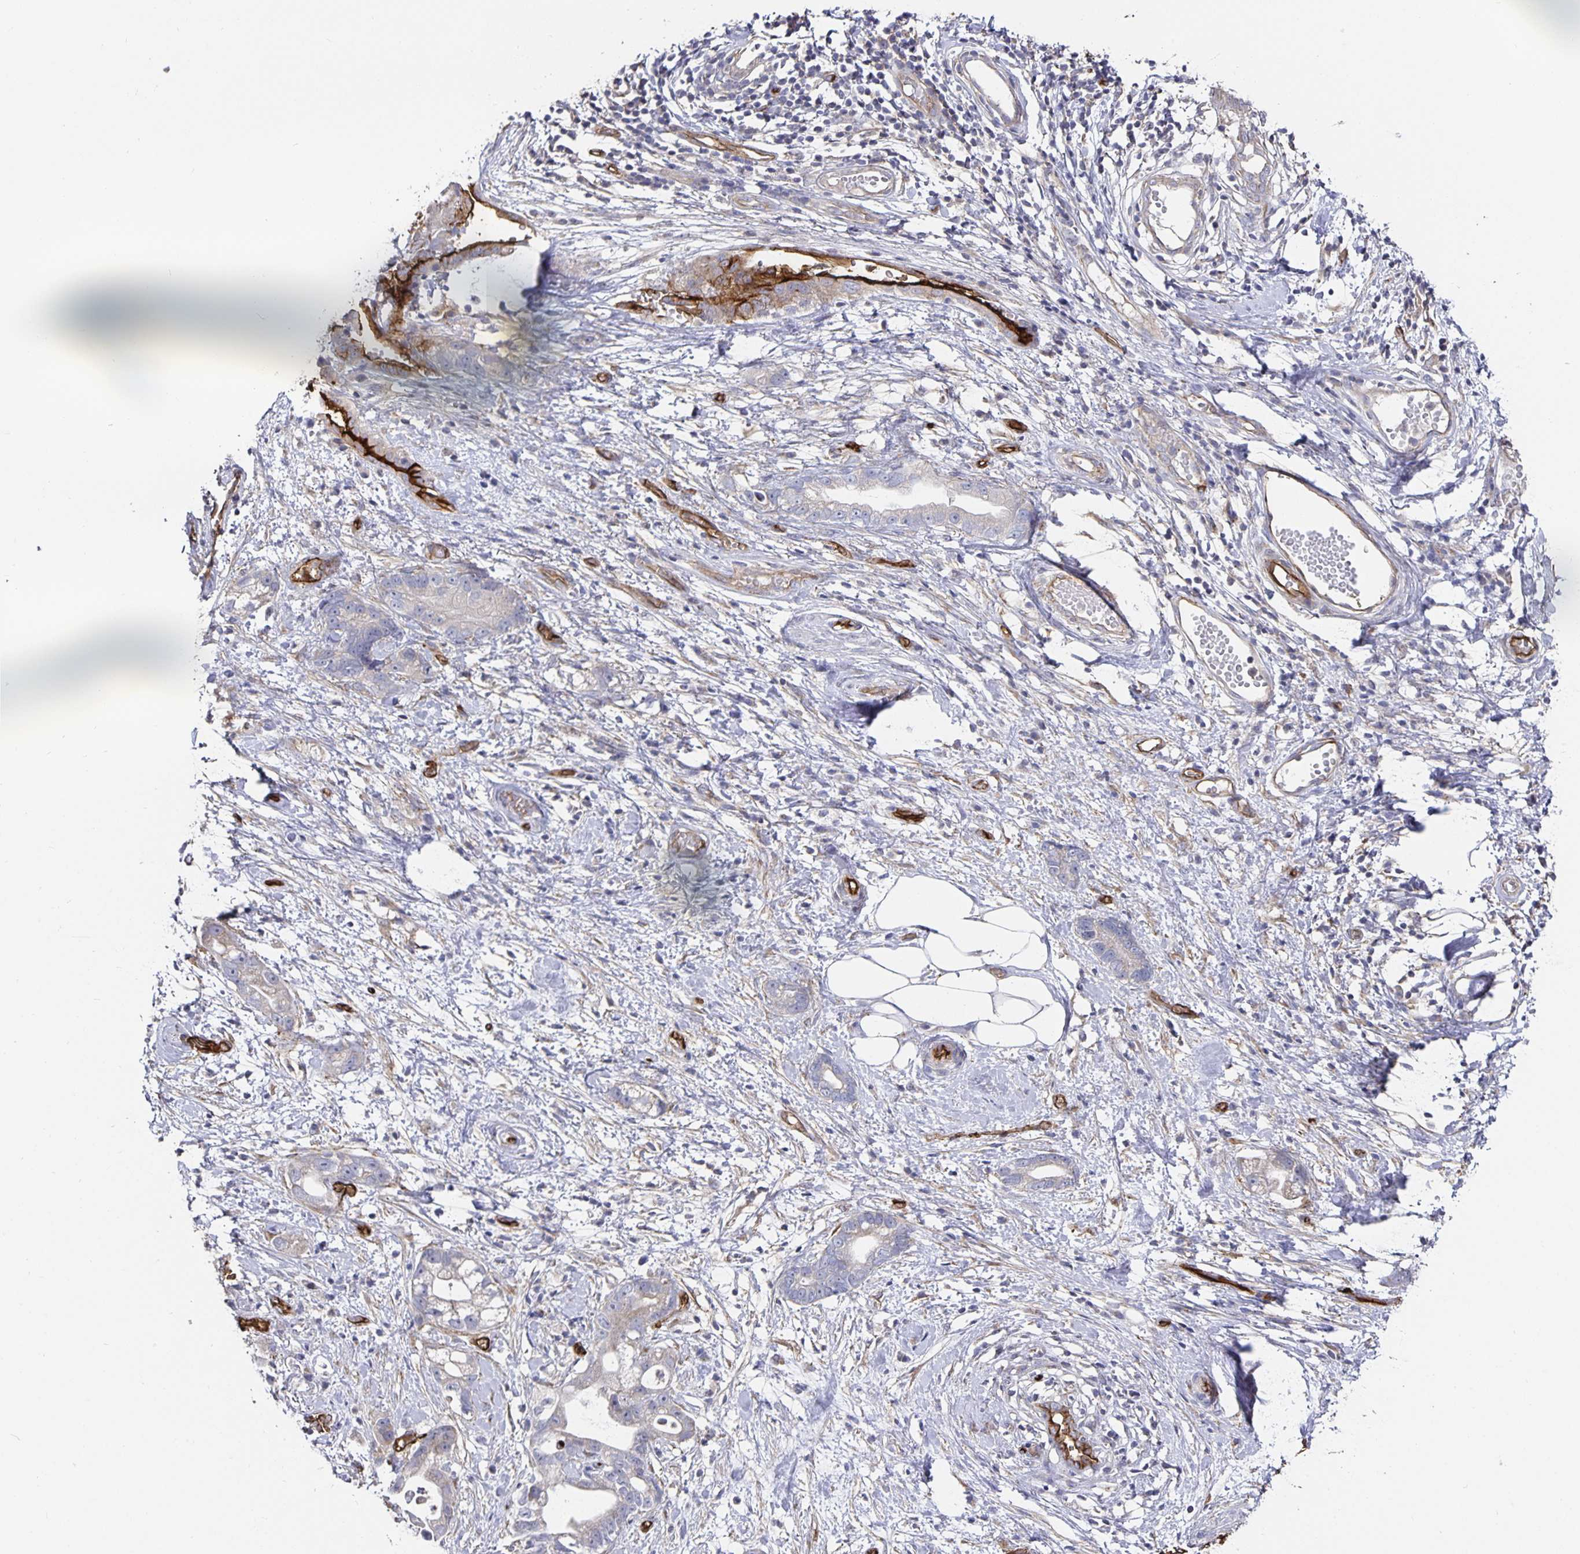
{"staining": {"intensity": "negative", "quantity": "none", "location": "none"}, "tissue": "stomach cancer", "cell_type": "Tumor cells", "image_type": "cancer", "snomed": [{"axis": "morphology", "description": "Adenocarcinoma, NOS"}, {"axis": "topography", "description": "Stomach"}], "caption": "DAB (3,3'-diaminobenzidine) immunohistochemical staining of adenocarcinoma (stomach) demonstrates no significant staining in tumor cells. (Stains: DAB (3,3'-diaminobenzidine) immunohistochemistry with hematoxylin counter stain, Microscopy: brightfield microscopy at high magnification).", "gene": "PODXL", "patient": {"sex": "male", "age": 55}}